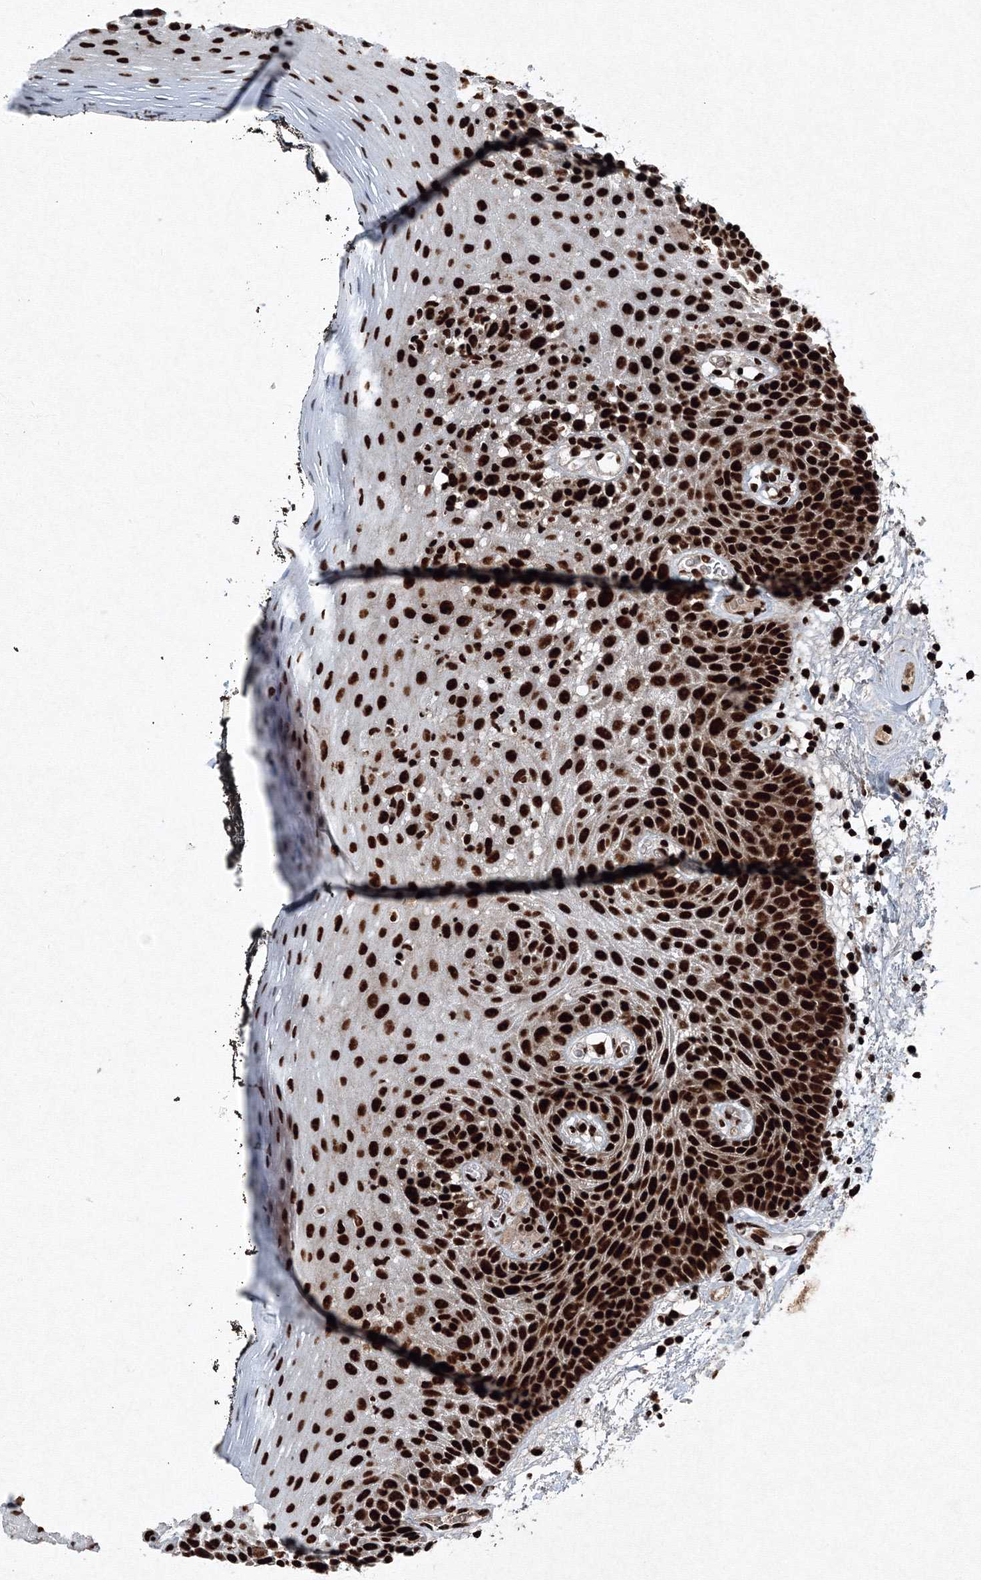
{"staining": {"intensity": "strong", "quantity": ">75%", "location": "nuclear"}, "tissue": "oral mucosa", "cell_type": "Squamous epithelial cells", "image_type": "normal", "snomed": [{"axis": "morphology", "description": "Normal tissue, NOS"}, {"axis": "topography", "description": "Oral tissue"}], "caption": "Protein positivity by immunohistochemistry (IHC) reveals strong nuclear staining in approximately >75% of squamous epithelial cells in normal oral mucosa. The staining was performed using DAB to visualize the protein expression in brown, while the nuclei were stained in blue with hematoxylin (Magnification: 20x).", "gene": "SNRPC", "patient": {"sex": "male", "age": 74}}